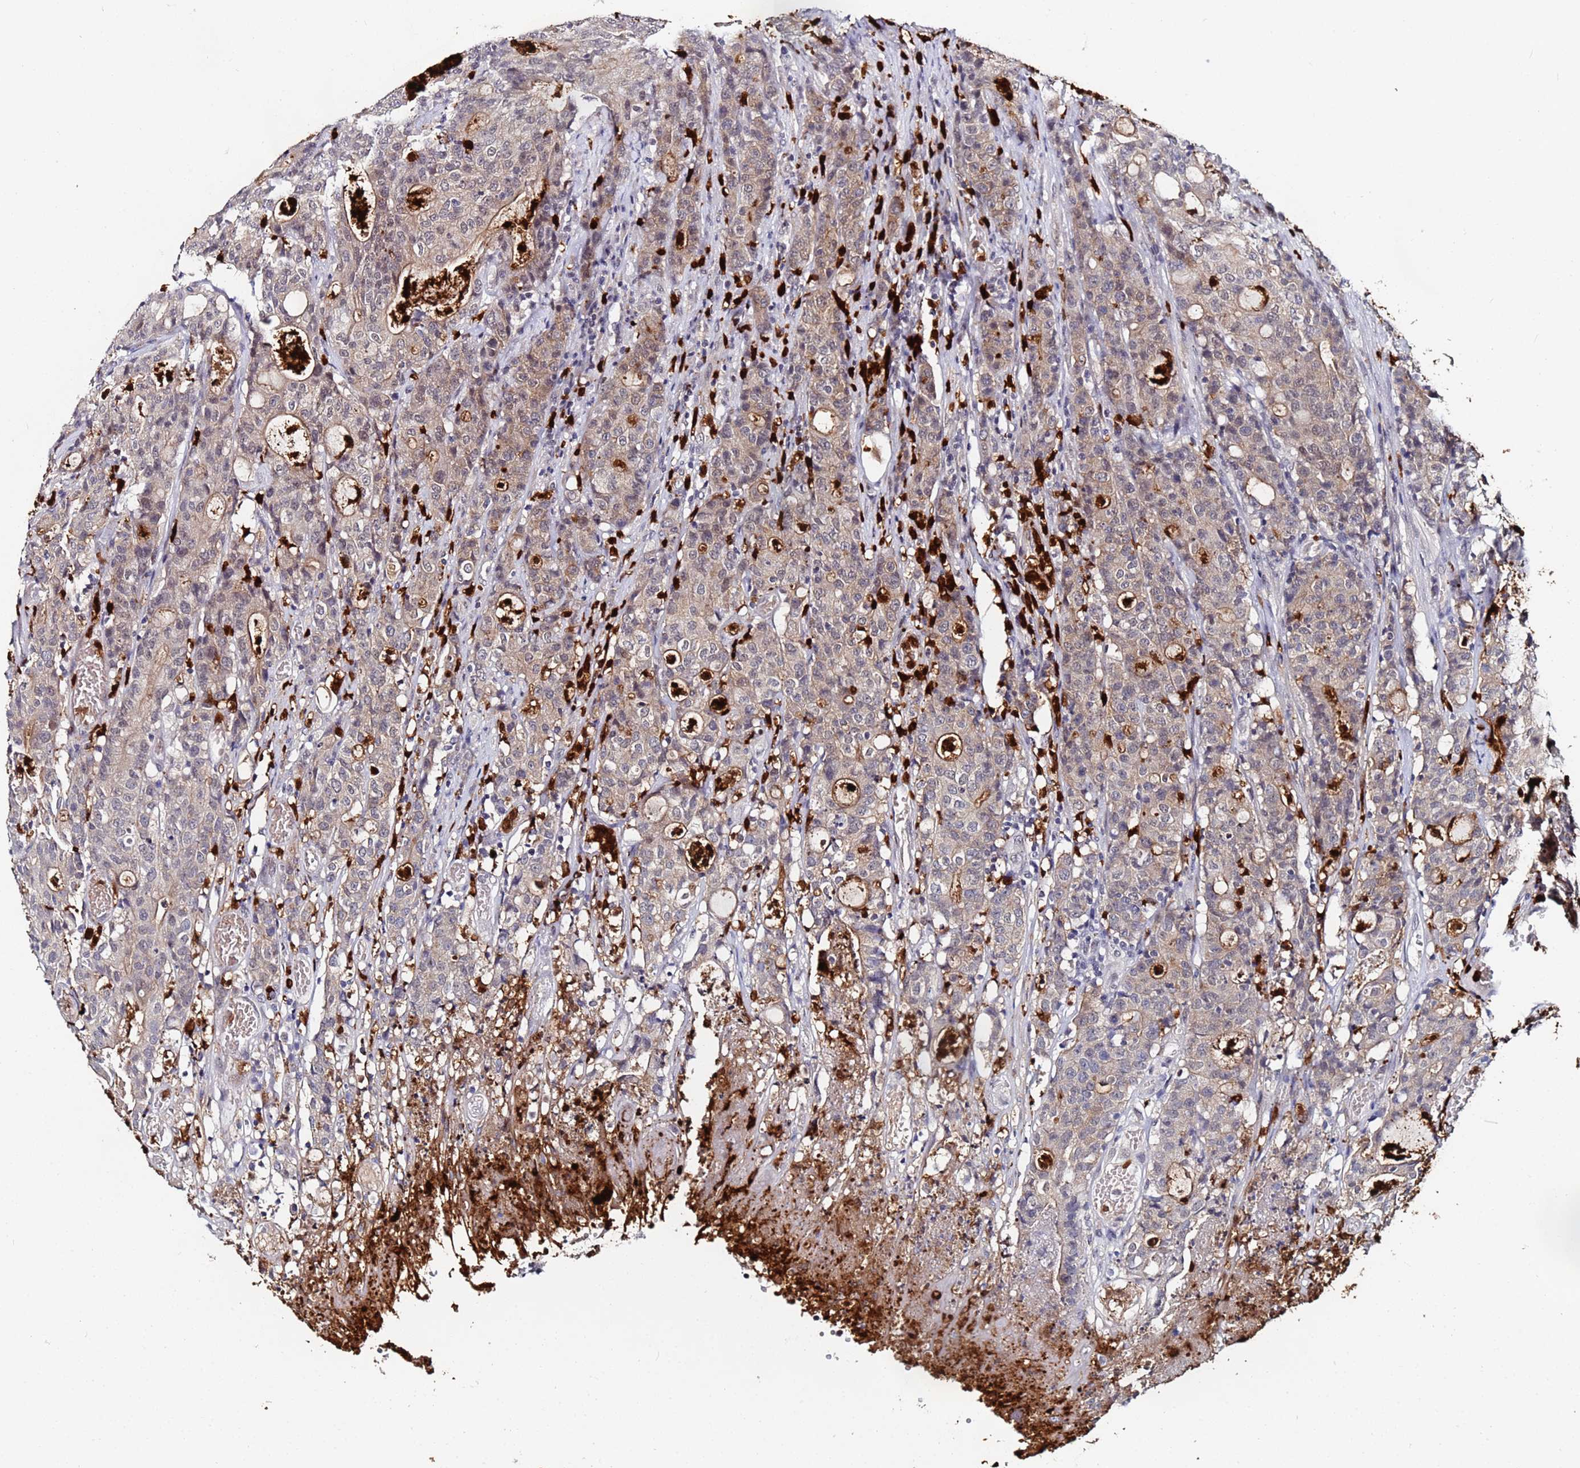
{"staining": {"intensity": "moderate", "quantity": "25%-75%", "location": "cytoplasmic/membranous"}, "tissue": "colorectal cancer", "cell_type": "Tumor cells", "image_type": "cancer", "snomed": [{"axis": "morphology", "description": "Adenocarcinoma, NOS"}, {"axis": "topography", "description": "Colon"}], "caption": "Immunohistochemical staining of adenocarcinoma (colorectal) reveals moderate cytoplasmic/membranous protein staining in about 25%-75% of tumor cells.", "gene": "MTCL1", "patient": {"sex": "male", "age": 83}}